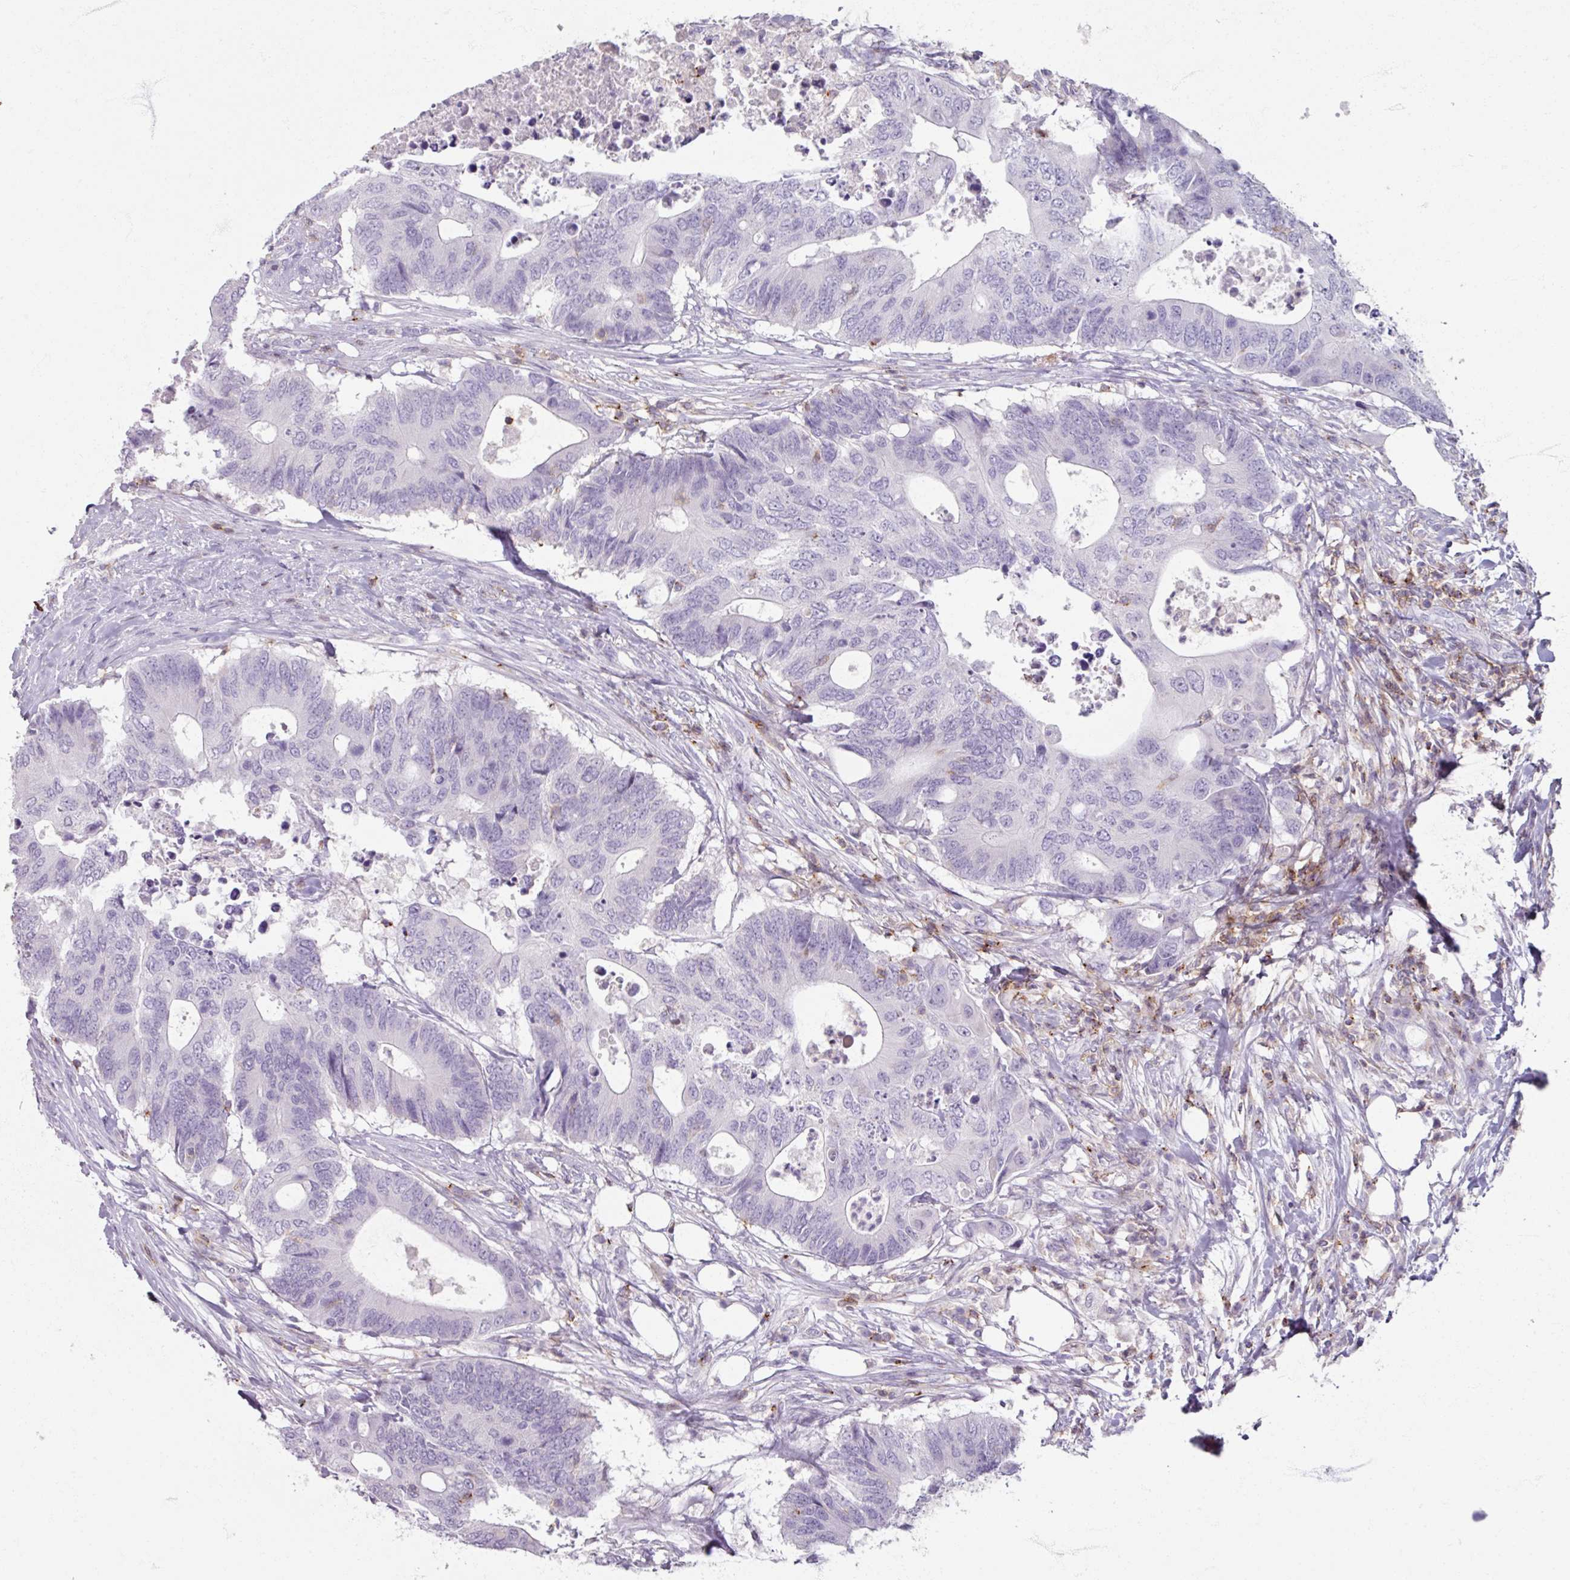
{"staining": {"intensity": "negative", "quantity": "none", "location": "none"}, "tissue": "colorectal cancer", "cell_type": "Tumor cells", "image_type": "cancer", "snomed": [{"axis": "morphology", "description": "Adenocarcinoma, NOS"}, {"axis": "topography", "description": "Colon"}], "caption": "High power microscopy micrograph of an immunohistochemistry micrograph of colorectal adenocarcinoma, revealing no significant staining in tumor cells.", "gene": "PTPRC", "patient": {"sex": "male", "age": 71}}